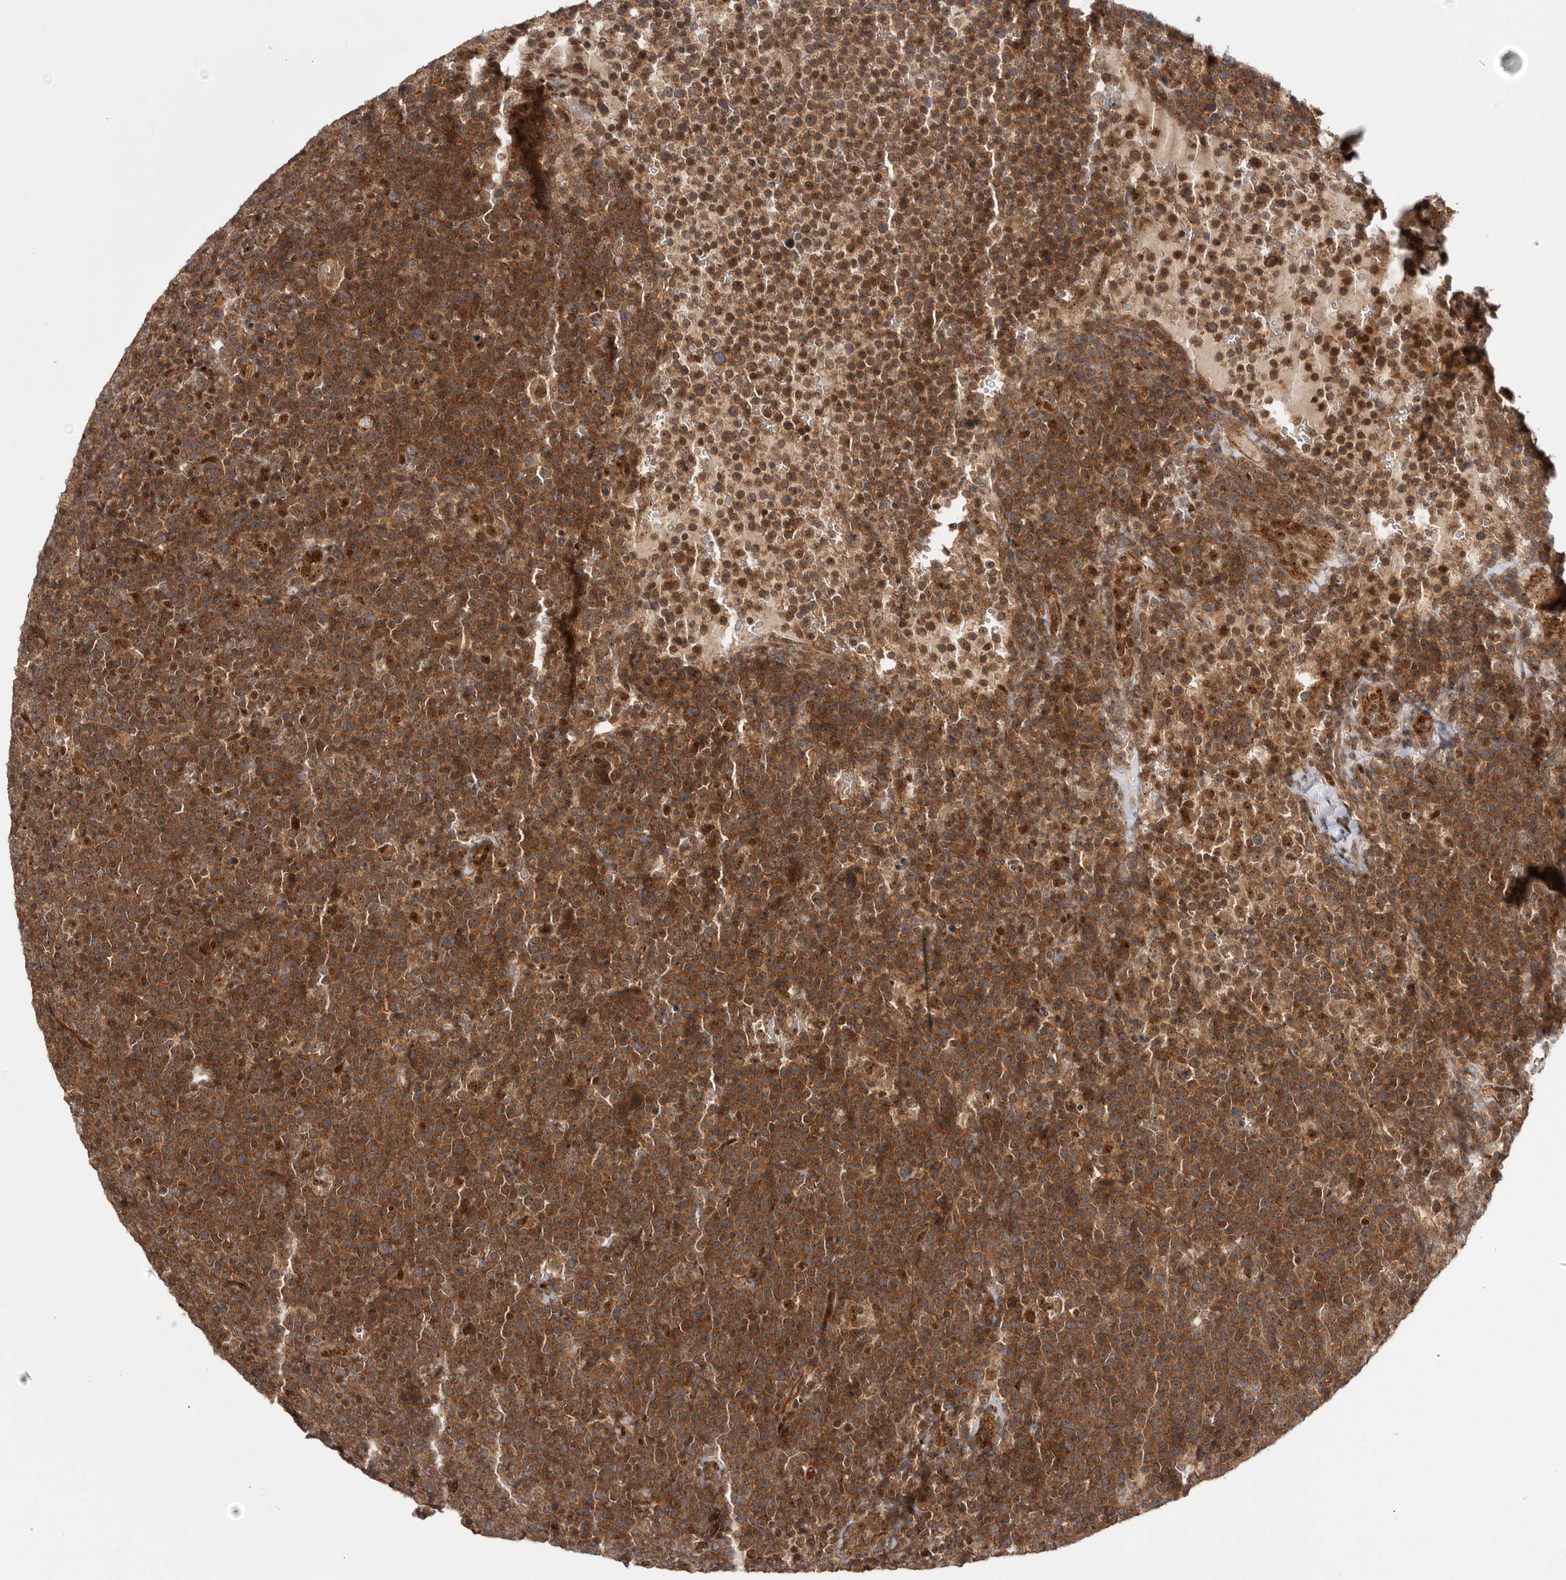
{"staining": {"intensity": "moderate", "quantity": ">75%", "location": "cytoplasmic/membranous,nuclear"}, "tissue": "lymphoma", "cell_type": "Tumor cells", "image_type": "cancer", "snomed": [{"axis": "morphology", "description": "Malignant lymphoma, non-Hodgkin's type, High grade"}, {"axis": "topography", "description": "Lymph node"}], "caption": "A high-resolution micrograph shows IHC staining of lymphoma, which shows moderate cytoplasmic/membranous and nuclear staining in approximately >75% of tumor cells.", "gene": "DHDDS", "patient": {"sex": "male", "age": 61}}